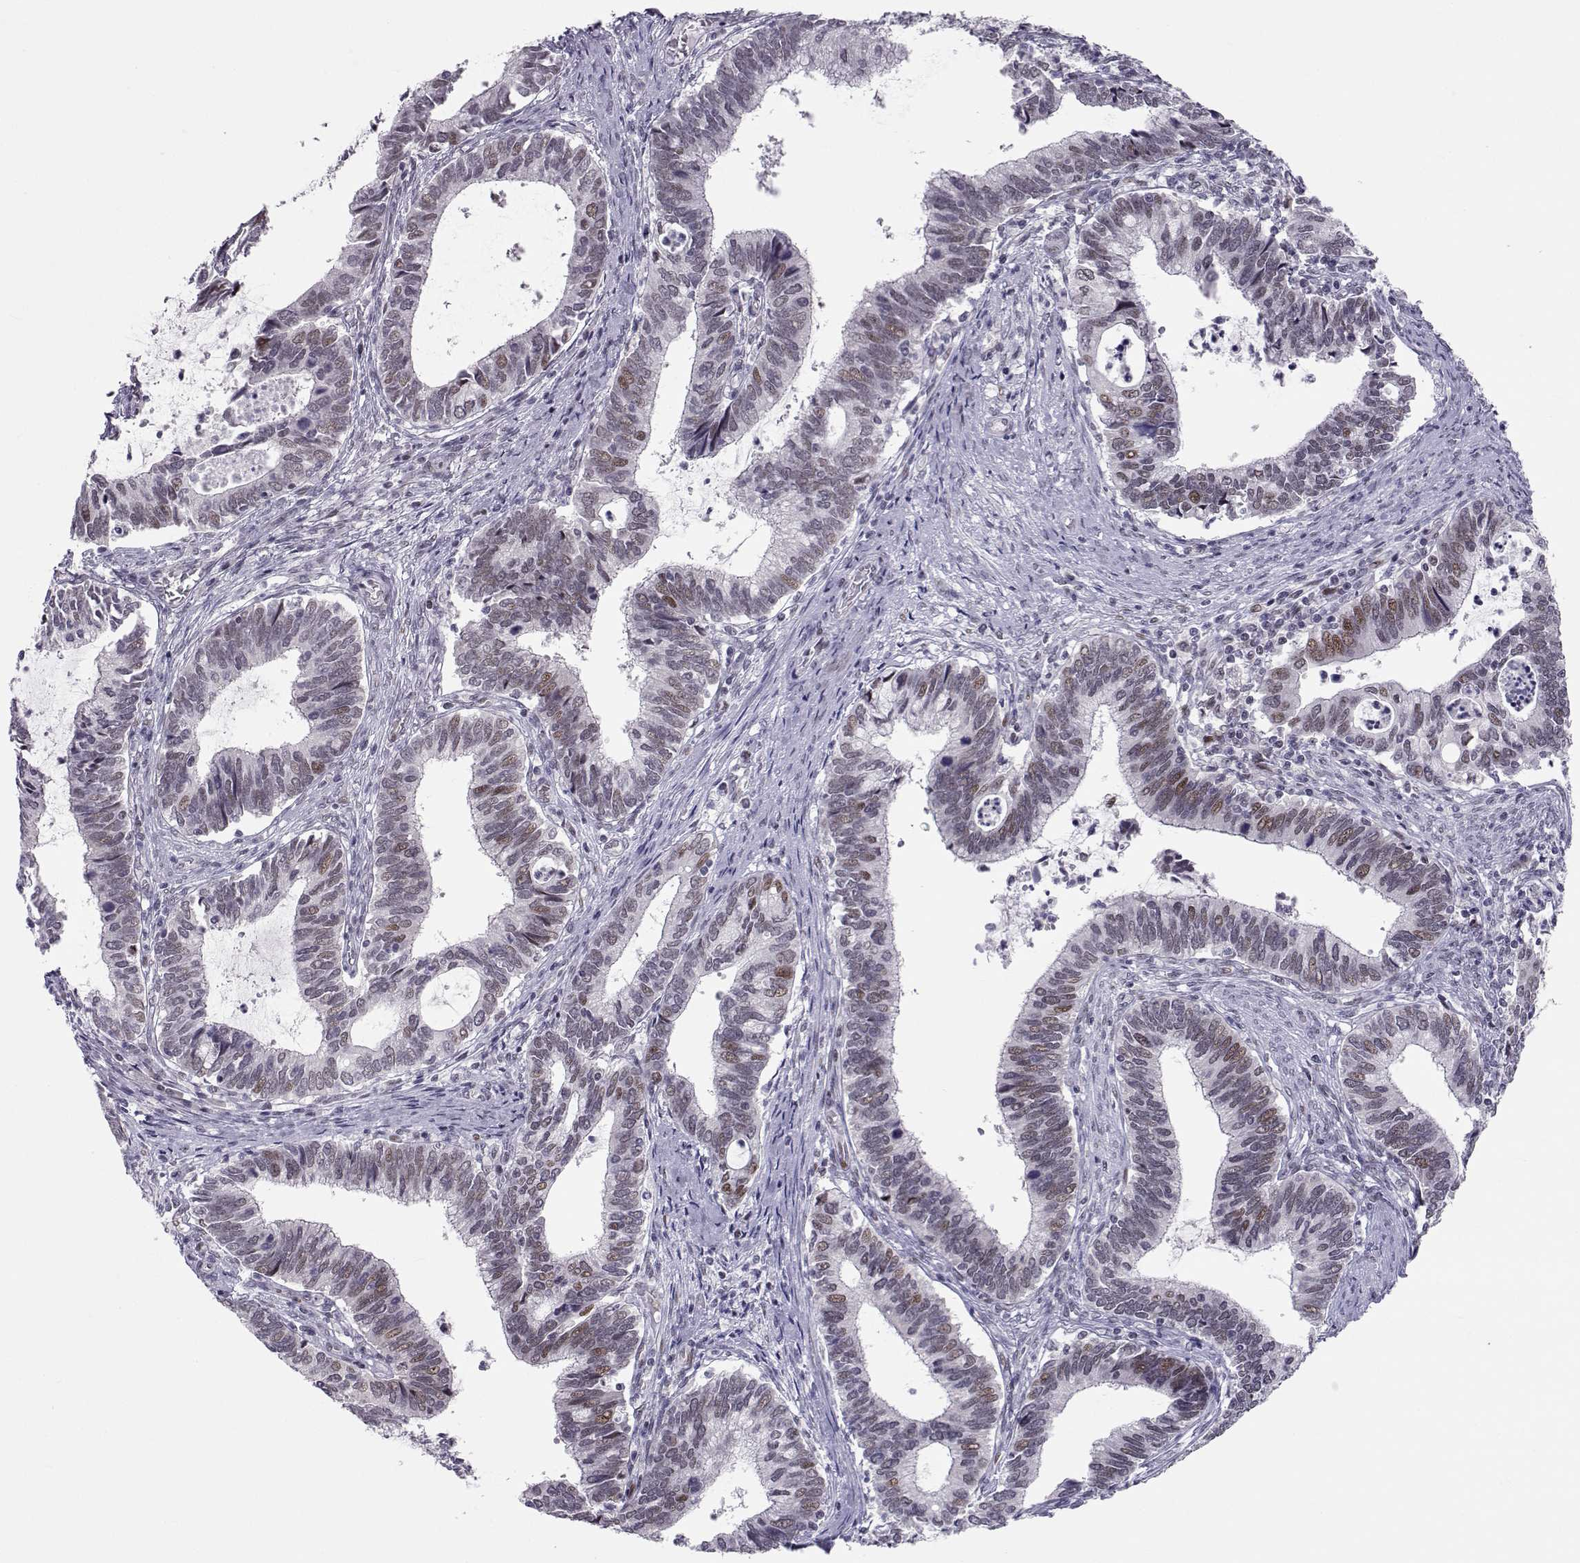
{"staining": {"intensity": "moderate", "quantity": "<25%", "location": "nuclear"}, "tissue": "cervical cancer", "cell_type": "Tumor cells", "image_type": "cancer", "snomed": [{"axis": "morphology", "description": "Adenocarcinoma, NOS"}, {"axis": "topography", "description": "Cervix"}], "caption": "An immunohistochemistry (IHC) image of tumor tissue is shown. Protein staining in brown shows moderate nuclear positivity in cervical cancer (adenocarcinoma) within tumor cells. The staining was performed using DAB, with brown indicating positive protein expression. Nuclei are stained blue with hematoxylin.", "gene": "SIX6", "patient": {"sex": "female", "age": 42}}